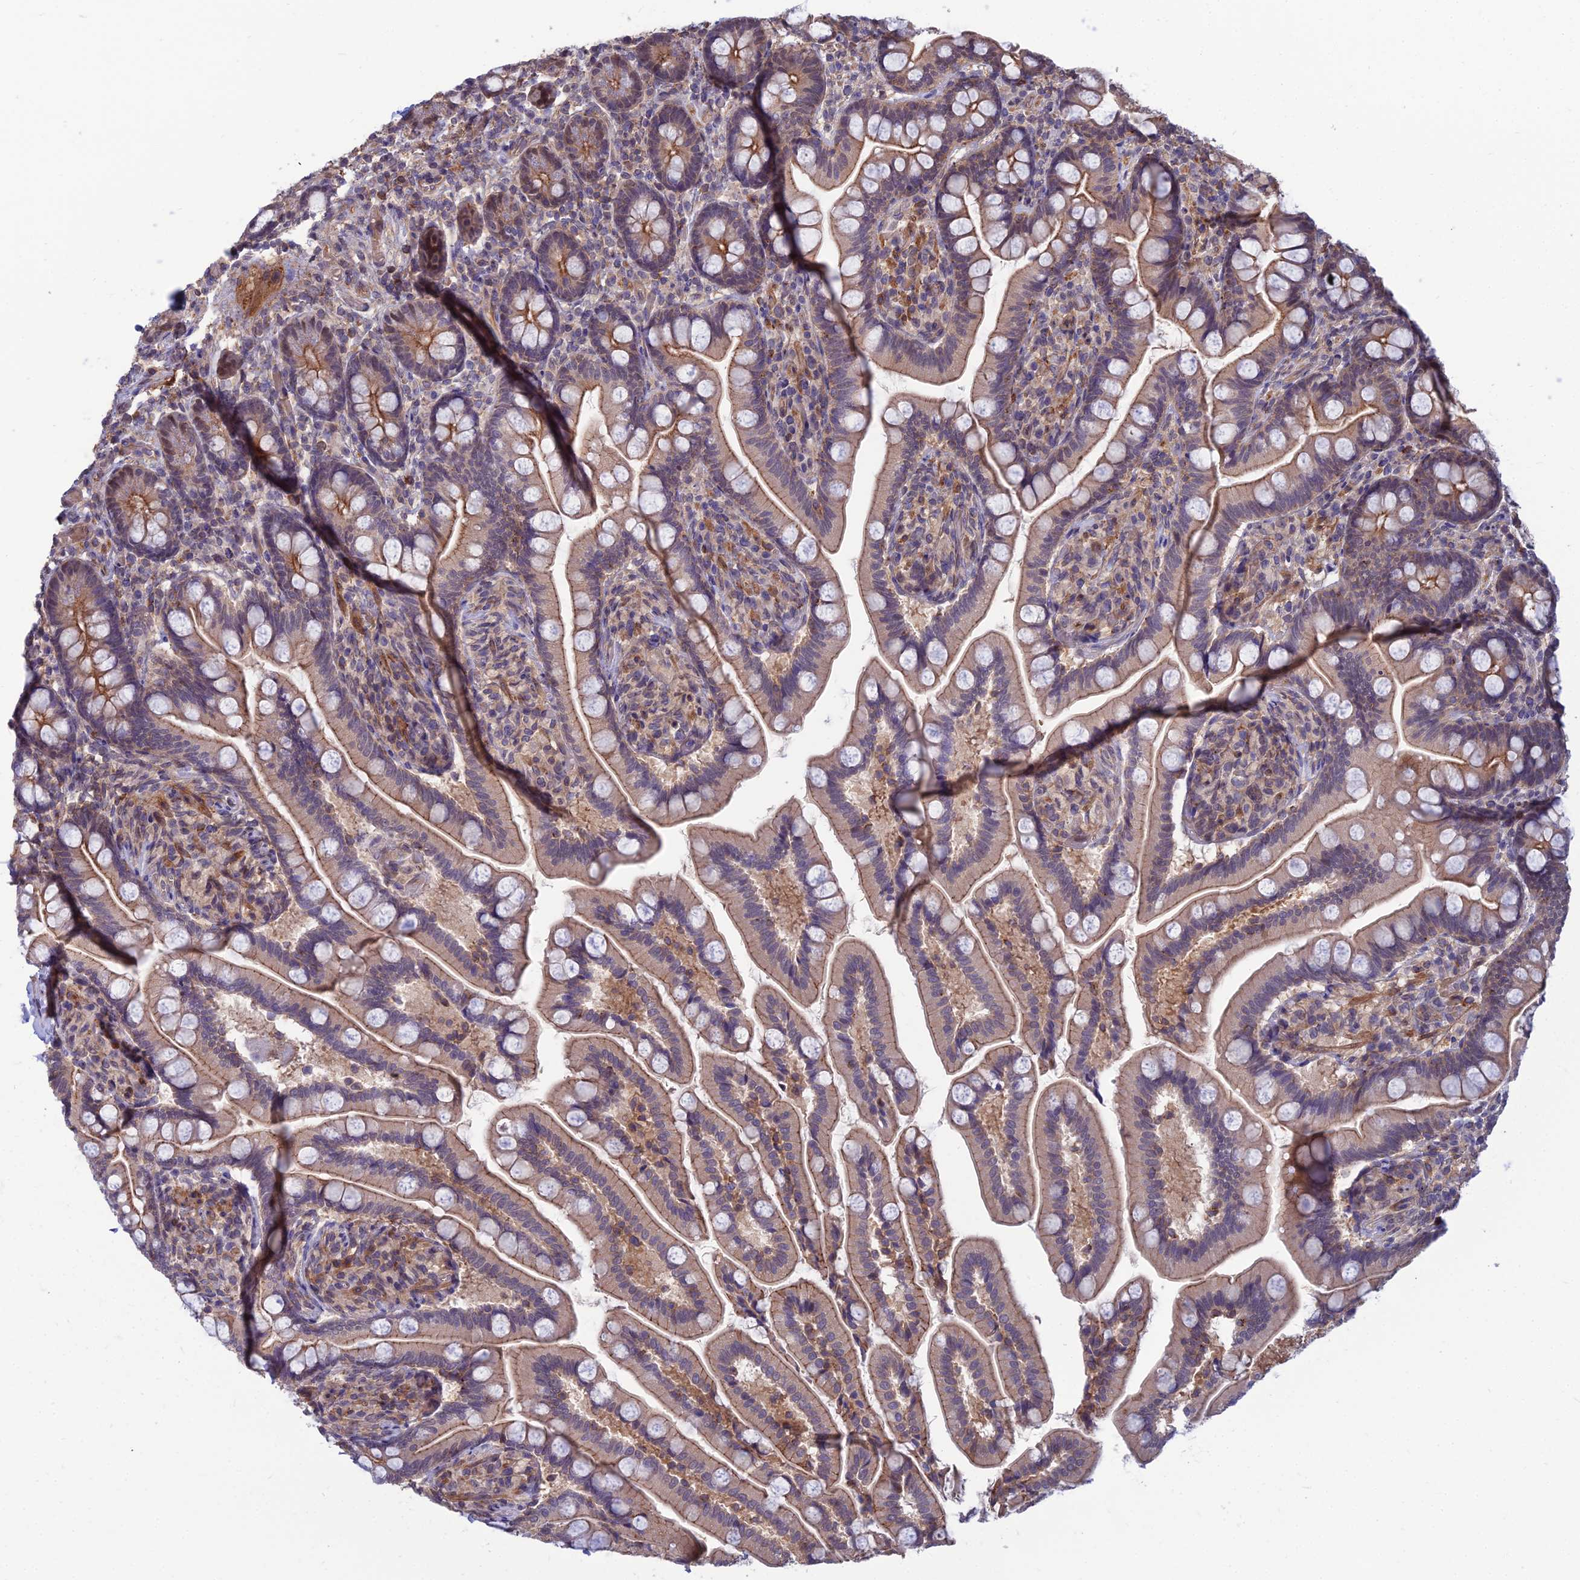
{"staining": {"intensity": "weak", "quantity": ">75%", "location": "cytoplasmic/membranous"}, "tissue": "small intestine", "cell_type": "Glandular cells", "image_type": "normal", "snomed": [{"axis": "morphology", "description": "Normal tissue, NOS"}, {"axis": "topography", "description": "Small intestine"}], "caption": "Immunohistochemical staining of unremarkable small intestine demonstrates >75% levels of weak cytoplasmic/membranous protein positivity in about >75% of glandular cells. (DAB IHC, brown staining for protein, blue staining for nuclei).", "gene": "OPA3", "patient": {"sex": "female", "age": 64}}